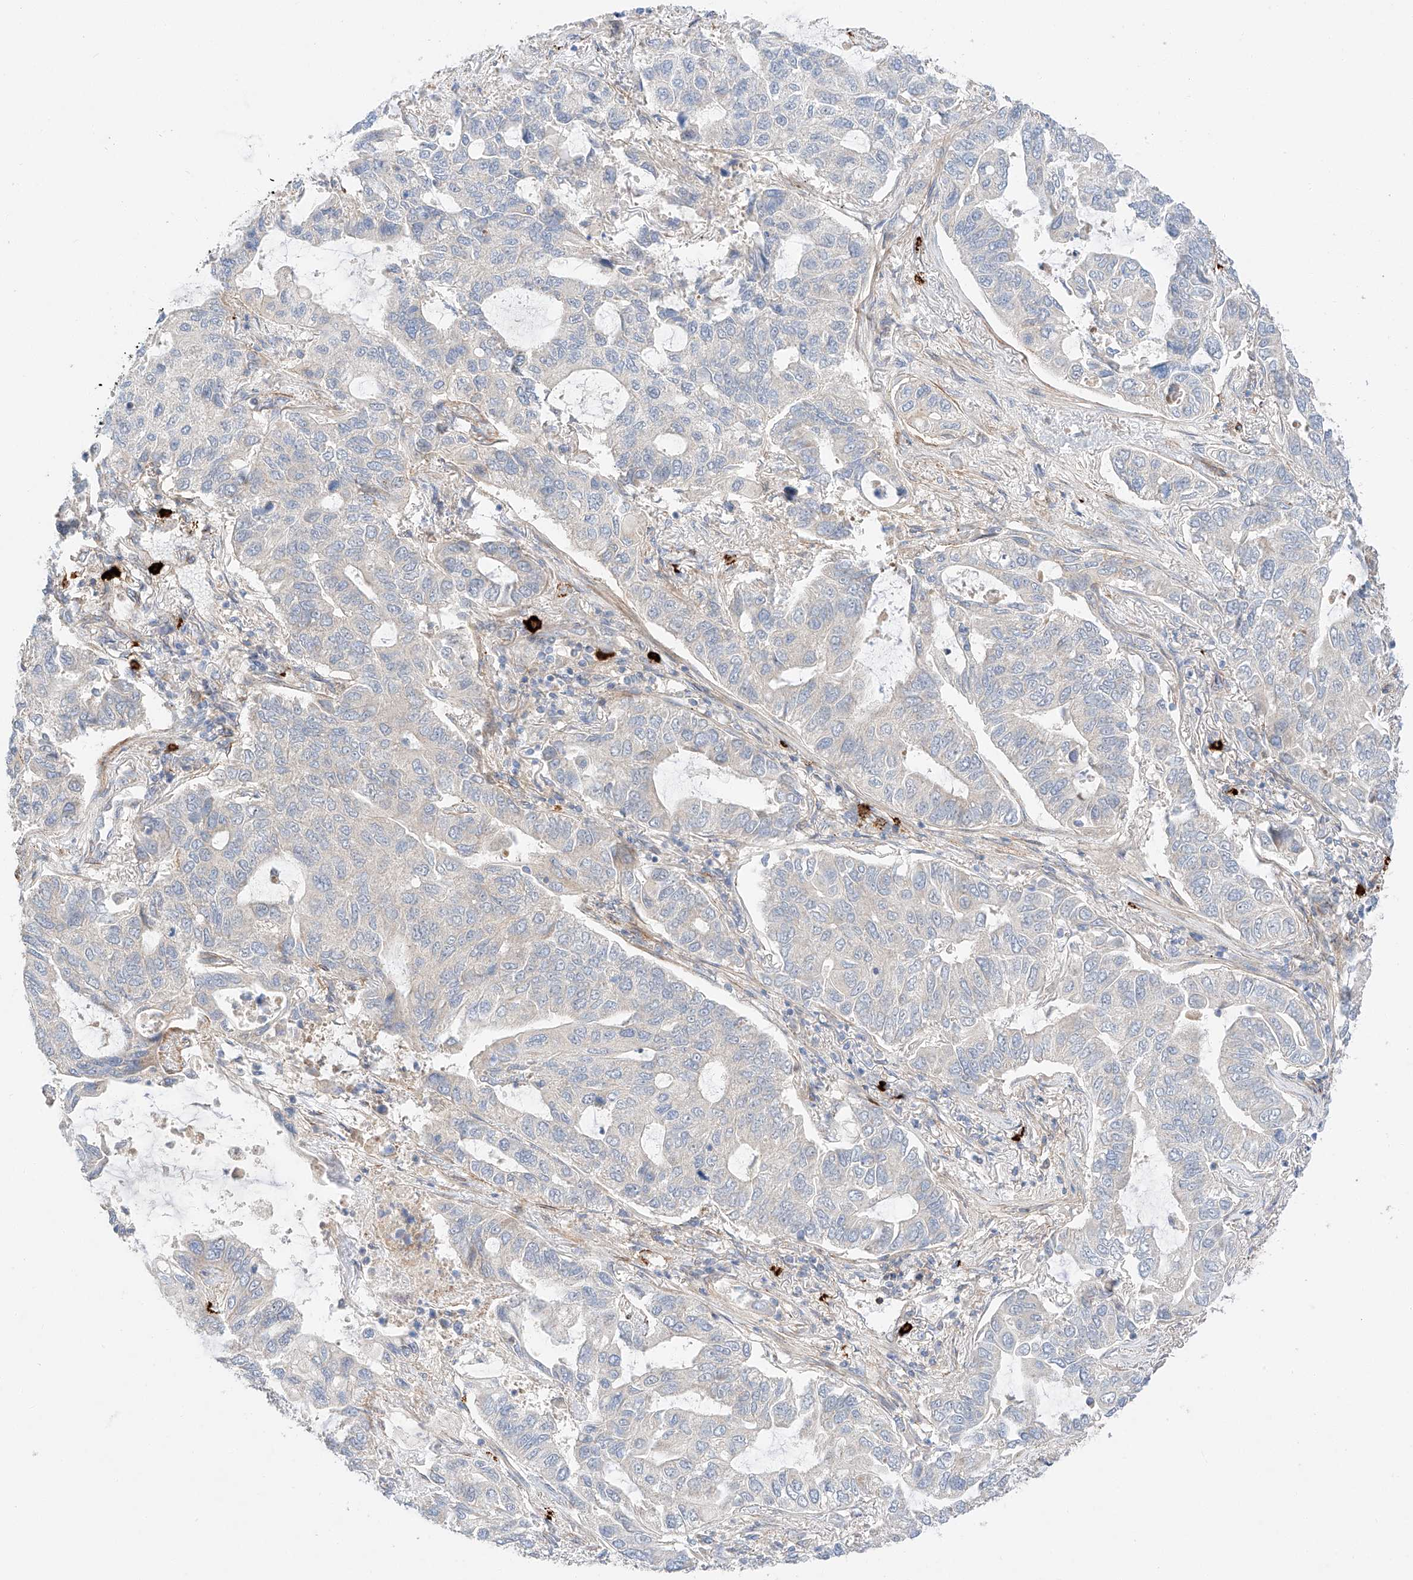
{"staining": {"intensity": "negative", "quantity": "none", "location": "none"}, "tissue": "lung cancer", "cell_type": "Tumor cells", "image_type": "cancer", "snomed": [{"axis": "morphology", "description": "Adenocarcinoma, NOS"}, {"axis": "topography", "description": "Lung"}], "caption": "This is an immunohistochemistry (IHC) image of human lung cancer (adenocarcinoma). There is no positivity in tumor cells.", "gene": "MINDY4", "patient": {"sex": "male", "age": 64}}